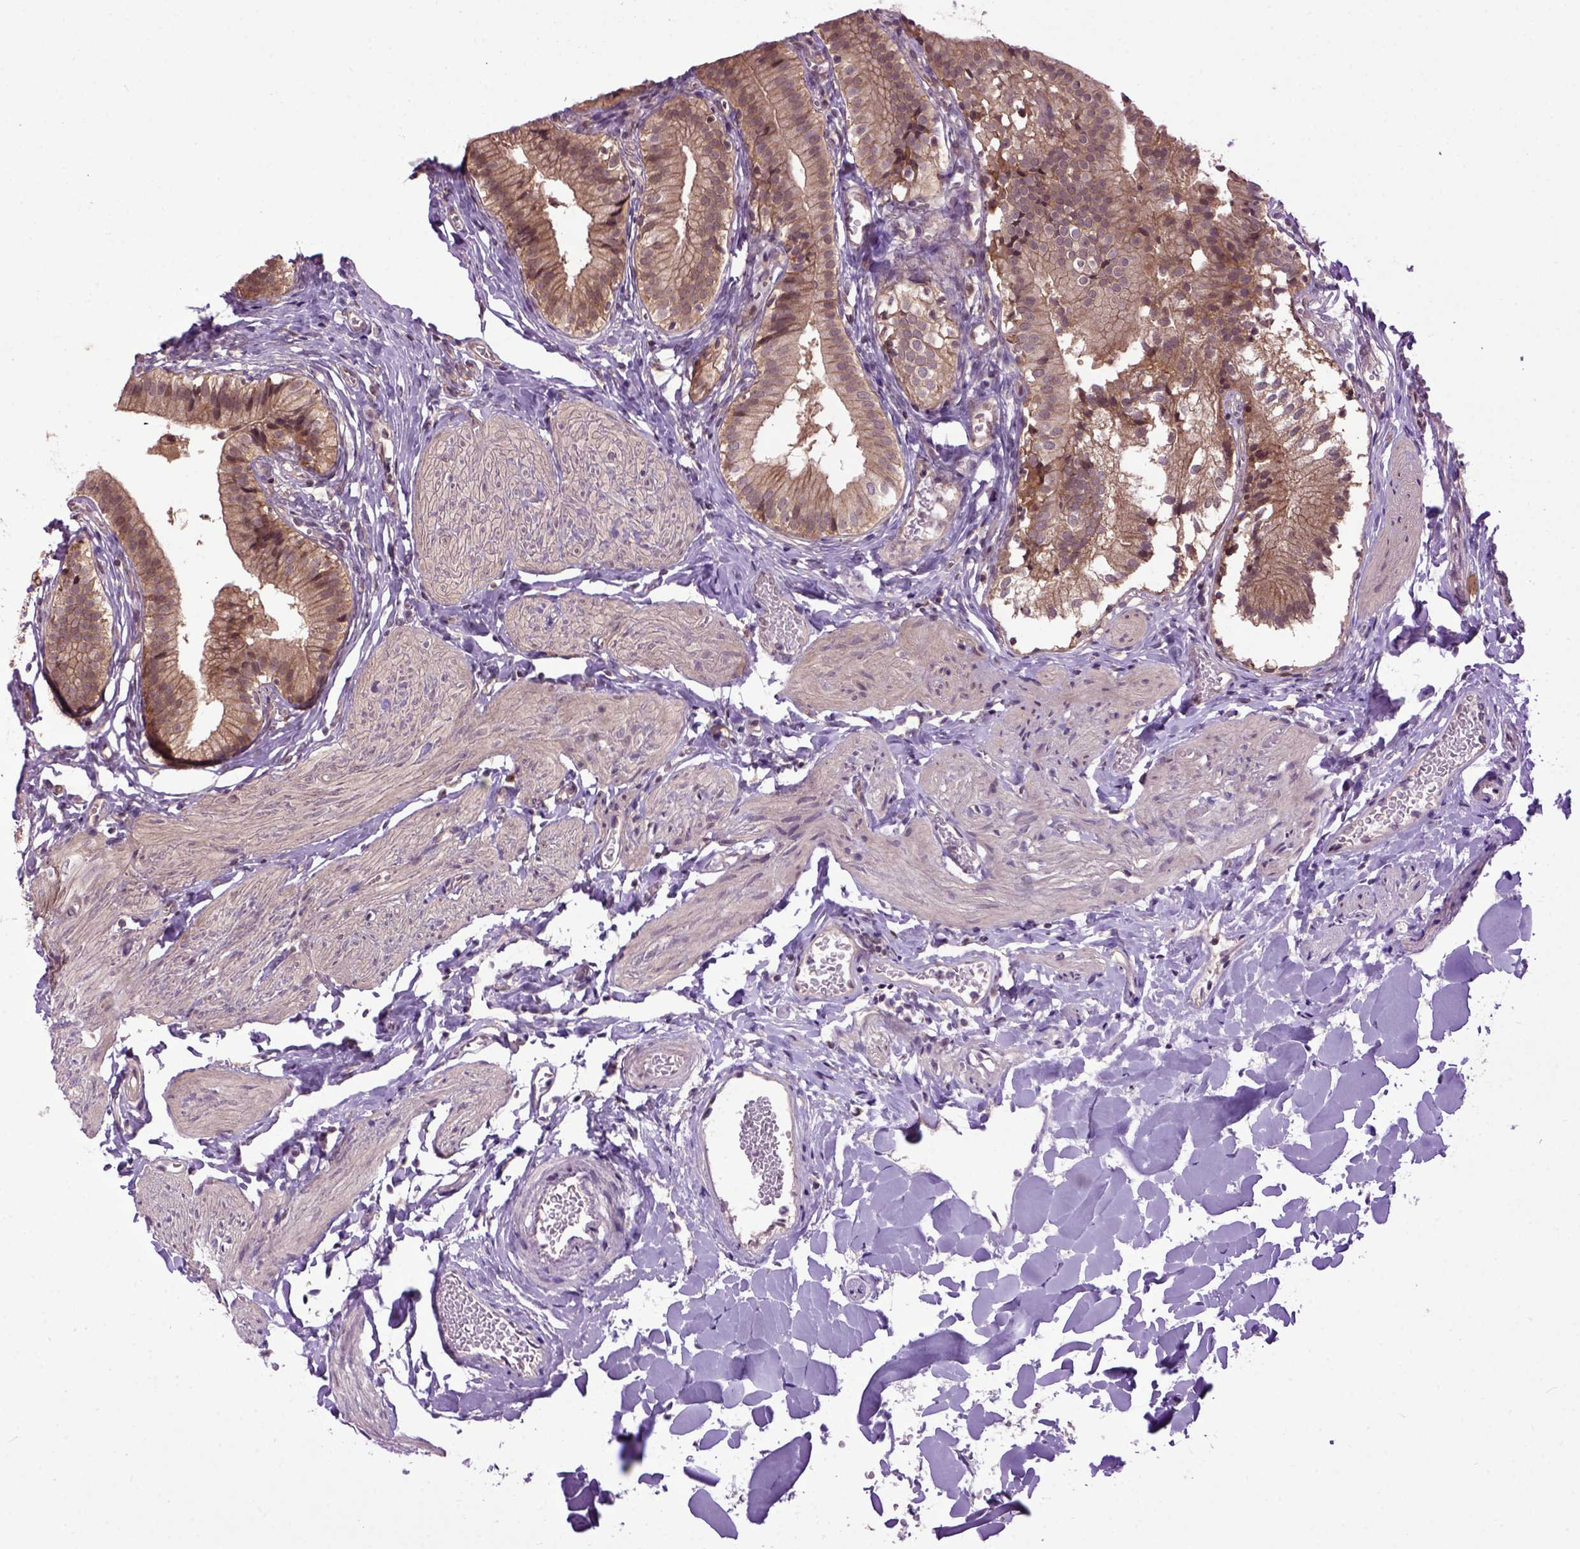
{"staining": {"intensity": "moderate", "quantity": ">75%", "location": "cytoplasmic/membranous,nuclear"}, "tissue": "gallbladder", "cell_type": "Glandular cells", "image_type": "normal", "snomed": [{"axis": "morphology", "description": "Normal tissue, NOS"}, {"axis": "topography", "description": "Gallbladder"}], "caption": "High-power microscopy captured an immunohistochemistry (IHC) image of unremarkable gallbladder, revealing moderate cytoplasmic/membranous,nuclear positivity in approximately >75% of glandular cells.", "gene": "WDR48", "patient": {"sex": "female", "age": 47}}